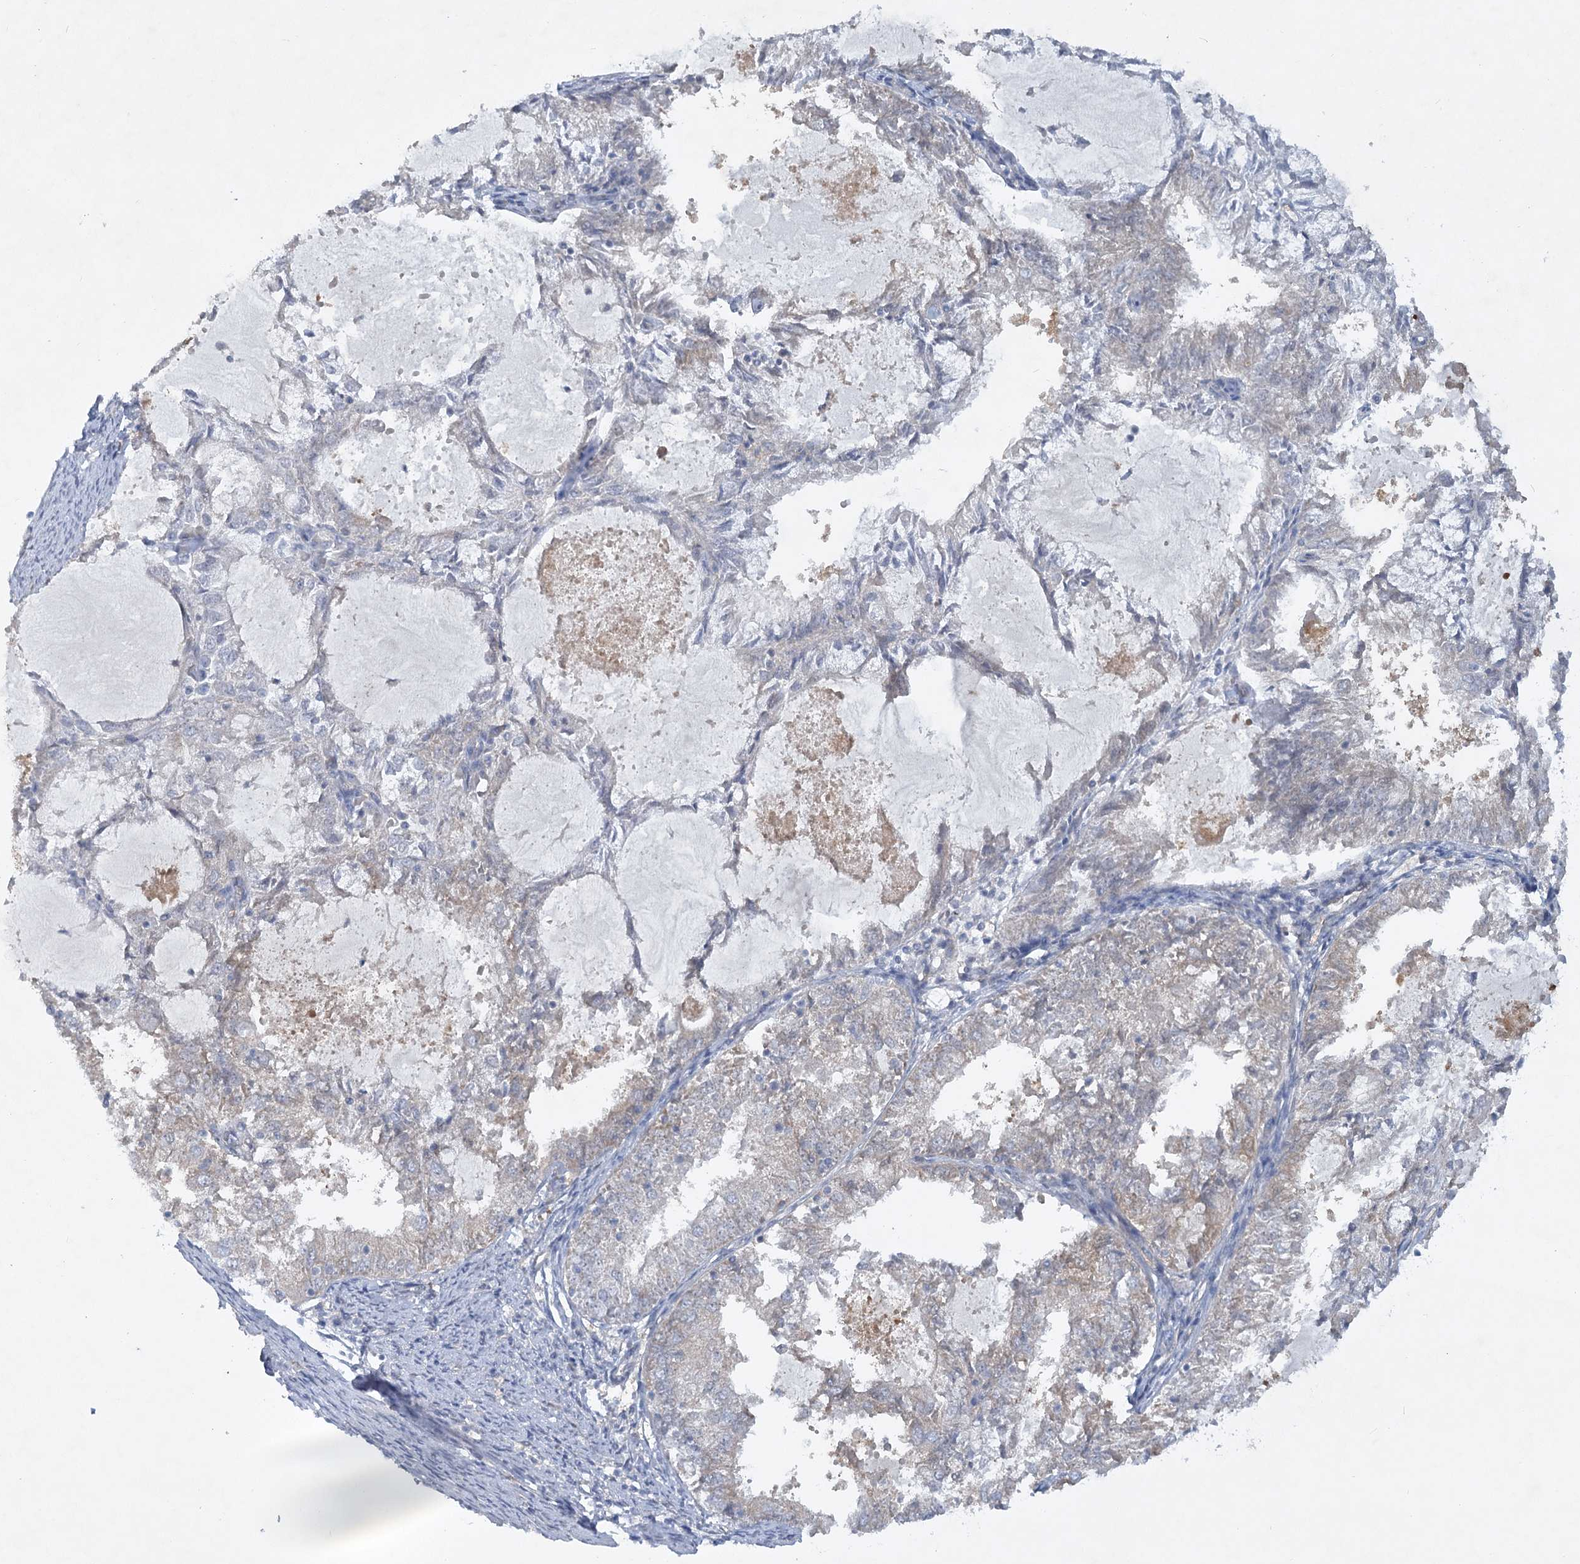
{"staining": {"intensity": "negative", "quantity": "none", "location": "none"}, "tissue": "endometrial cancer", "cell_type": "Tumor cells", "image_type": "cancer", "snomed": [{"axis": "morphology", "description": "Adenocarcinoma, NOS"}, {"axis": "topography", "description": "Endometrium"}], "caption": "A micrograph of human endometrial cancer (adenocarcinoma) is negative for staining in tumor cells.", "gene": "AAMDC", "patient": {"sex": "female", "age": 57}}